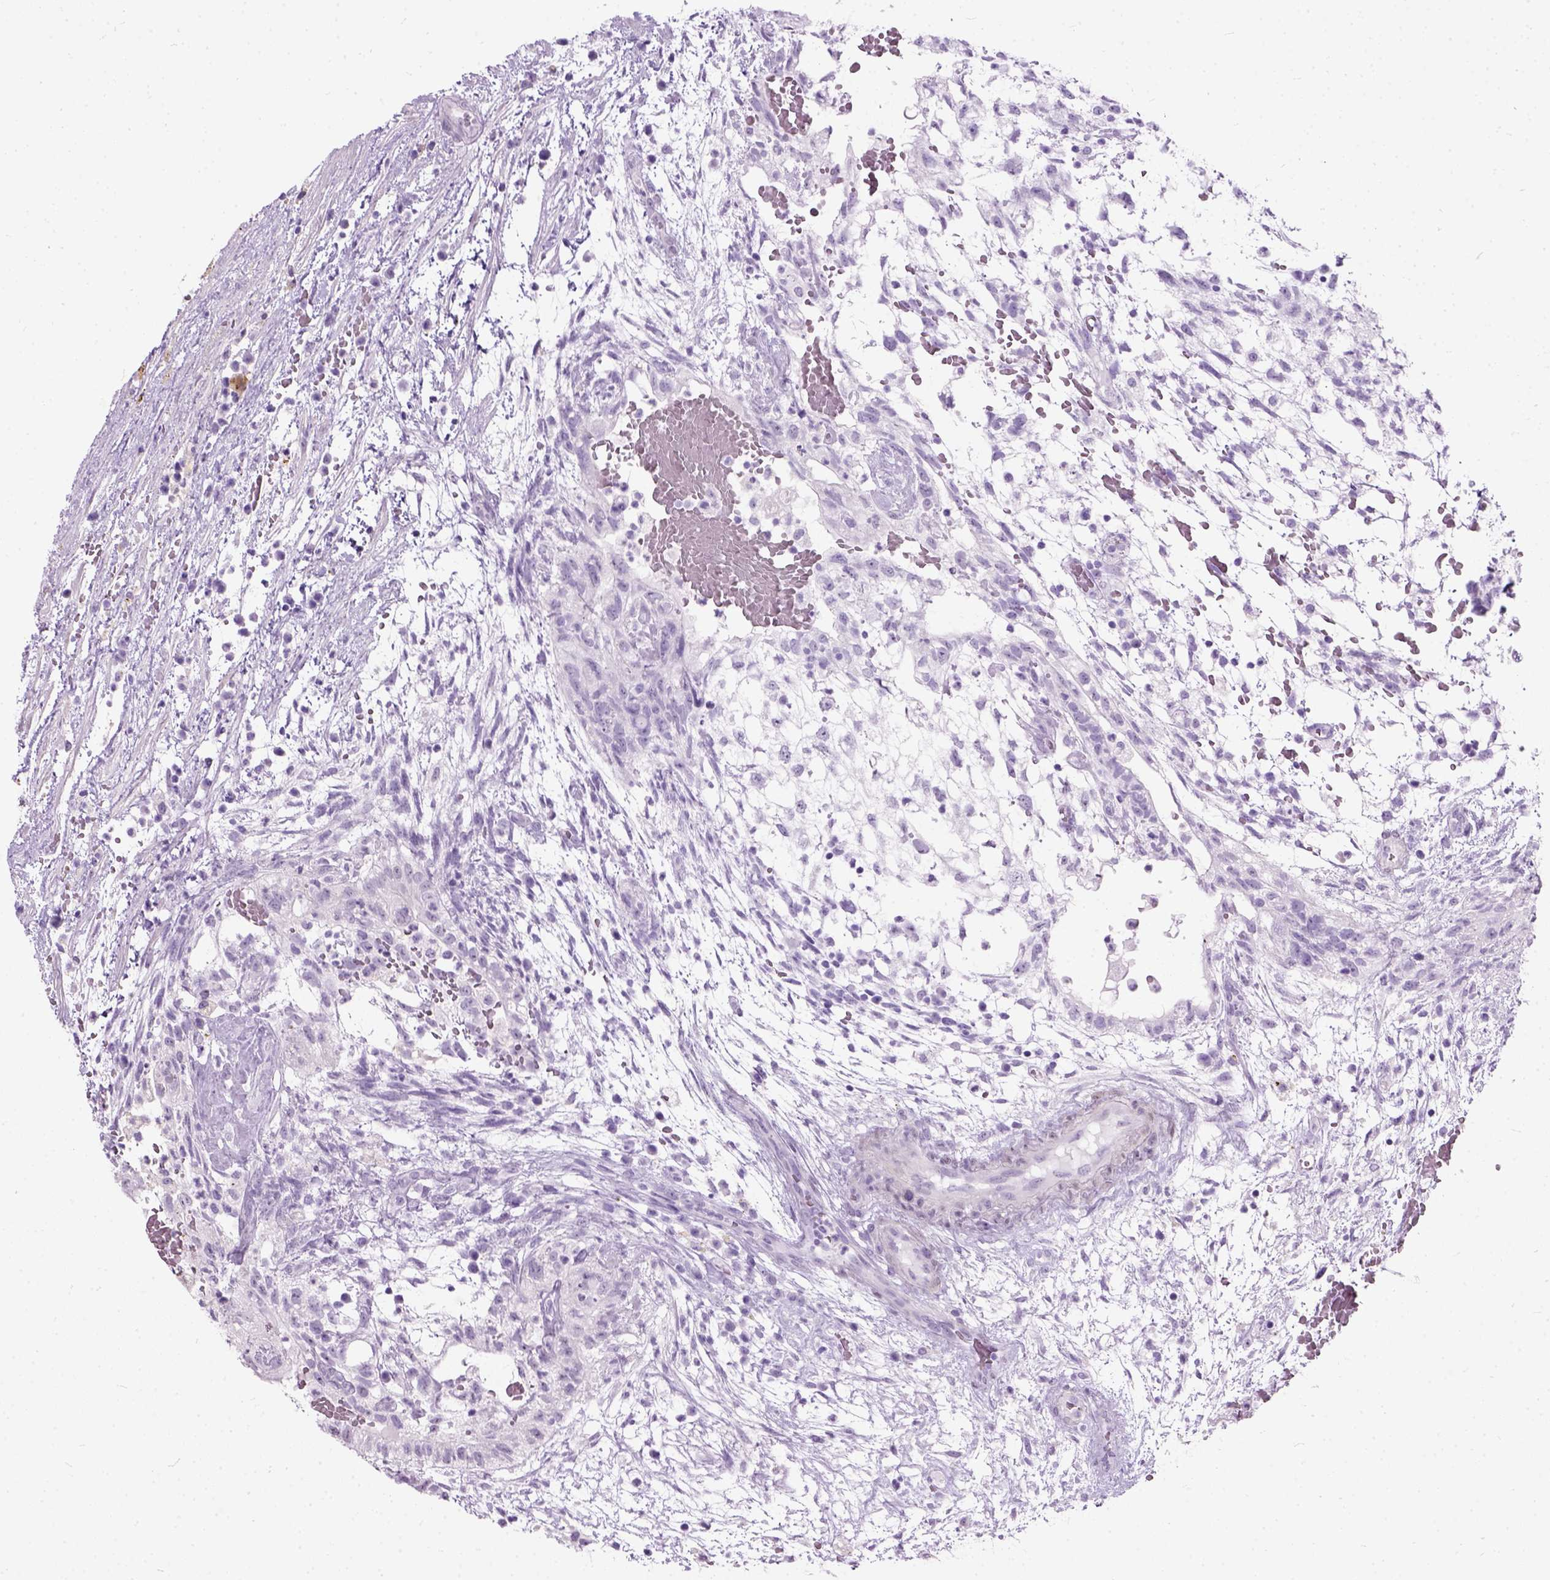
{"staining": {"intensity": "negative", "quantity": "none", "location": "none"}, "tissue": "testis cancer", "cell_type": "Tumor cells", "image_type": "cancer", "snomed": [{"axis": "morphology", "description": "Normal tissue, NOS"}, {"axis": "morphology", "description": "Carcinoma, Embryonal, NOS"}, {"axis": "topography", "description": "Testis"}], "caption": "Embryonal carcinoma (testis) stained for a protein using IHC reveals no positivity tumor cells.", "gene": "AXDND1", "patient": {"sex": "male", "age": 32}}